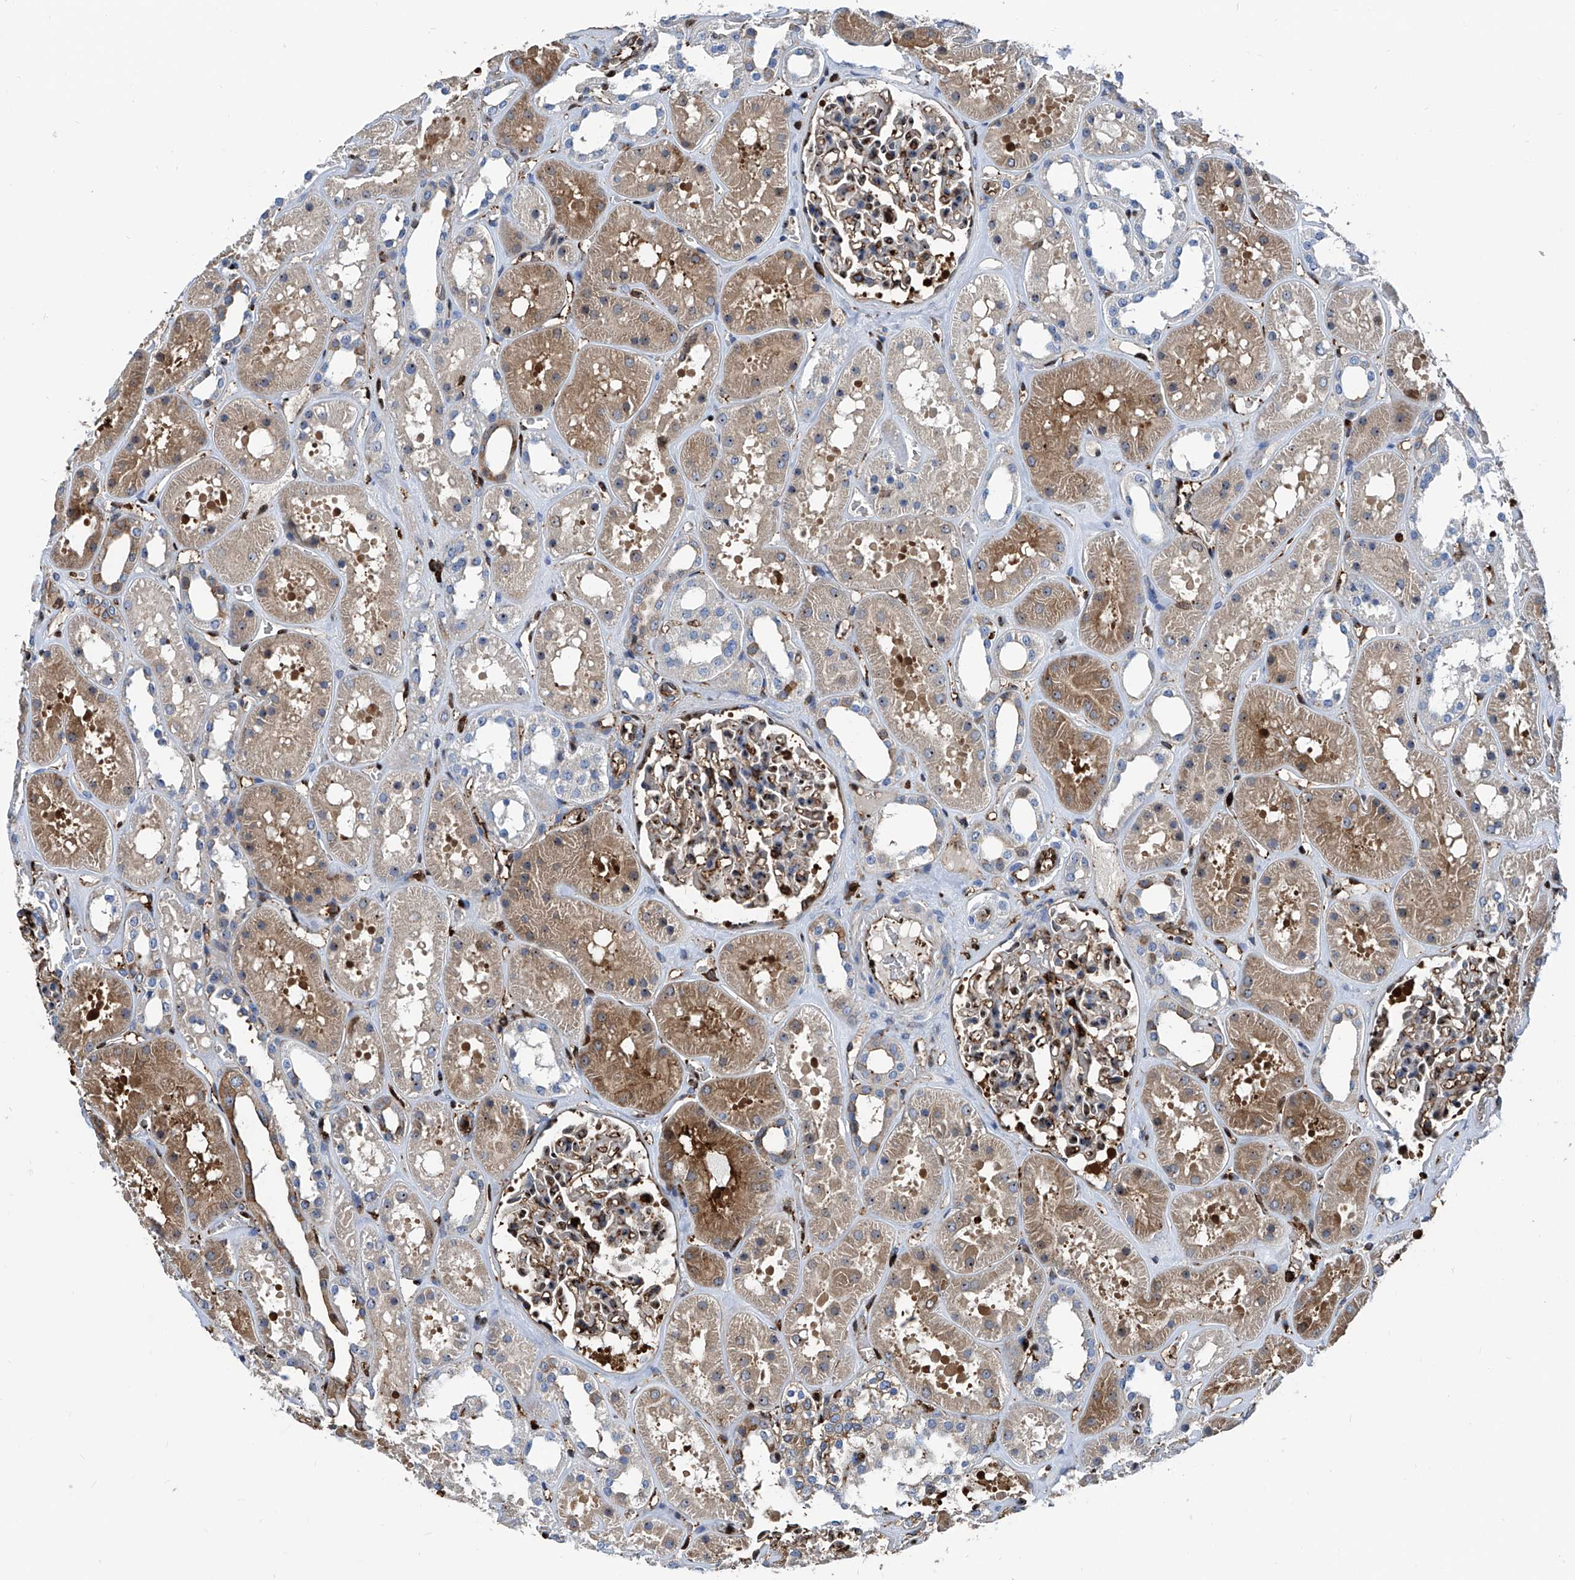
{"staining": {"intensity": "moderate", "quantity": ">75%", "location": "cytoplasmic/membranous"}, "tissue": "kidney", "cell_type": "Cells in glomeruli", "image_type": "normal", "snomed": [{"axis": "morphology", "description": "Normal tissue, NOS"}, {"axis": "topography", "description": "Kidney"}], "caption": "Immunohistochemistry (IHC) image of normal human kidney stained for a protein (brown), which exhibits medium levels of moderate cytoplasmic/membranous staining in approximately >75% of cells in glomeruli.", "gene": "ZNF484", "patient": {"sex": "female", "age": 41}}